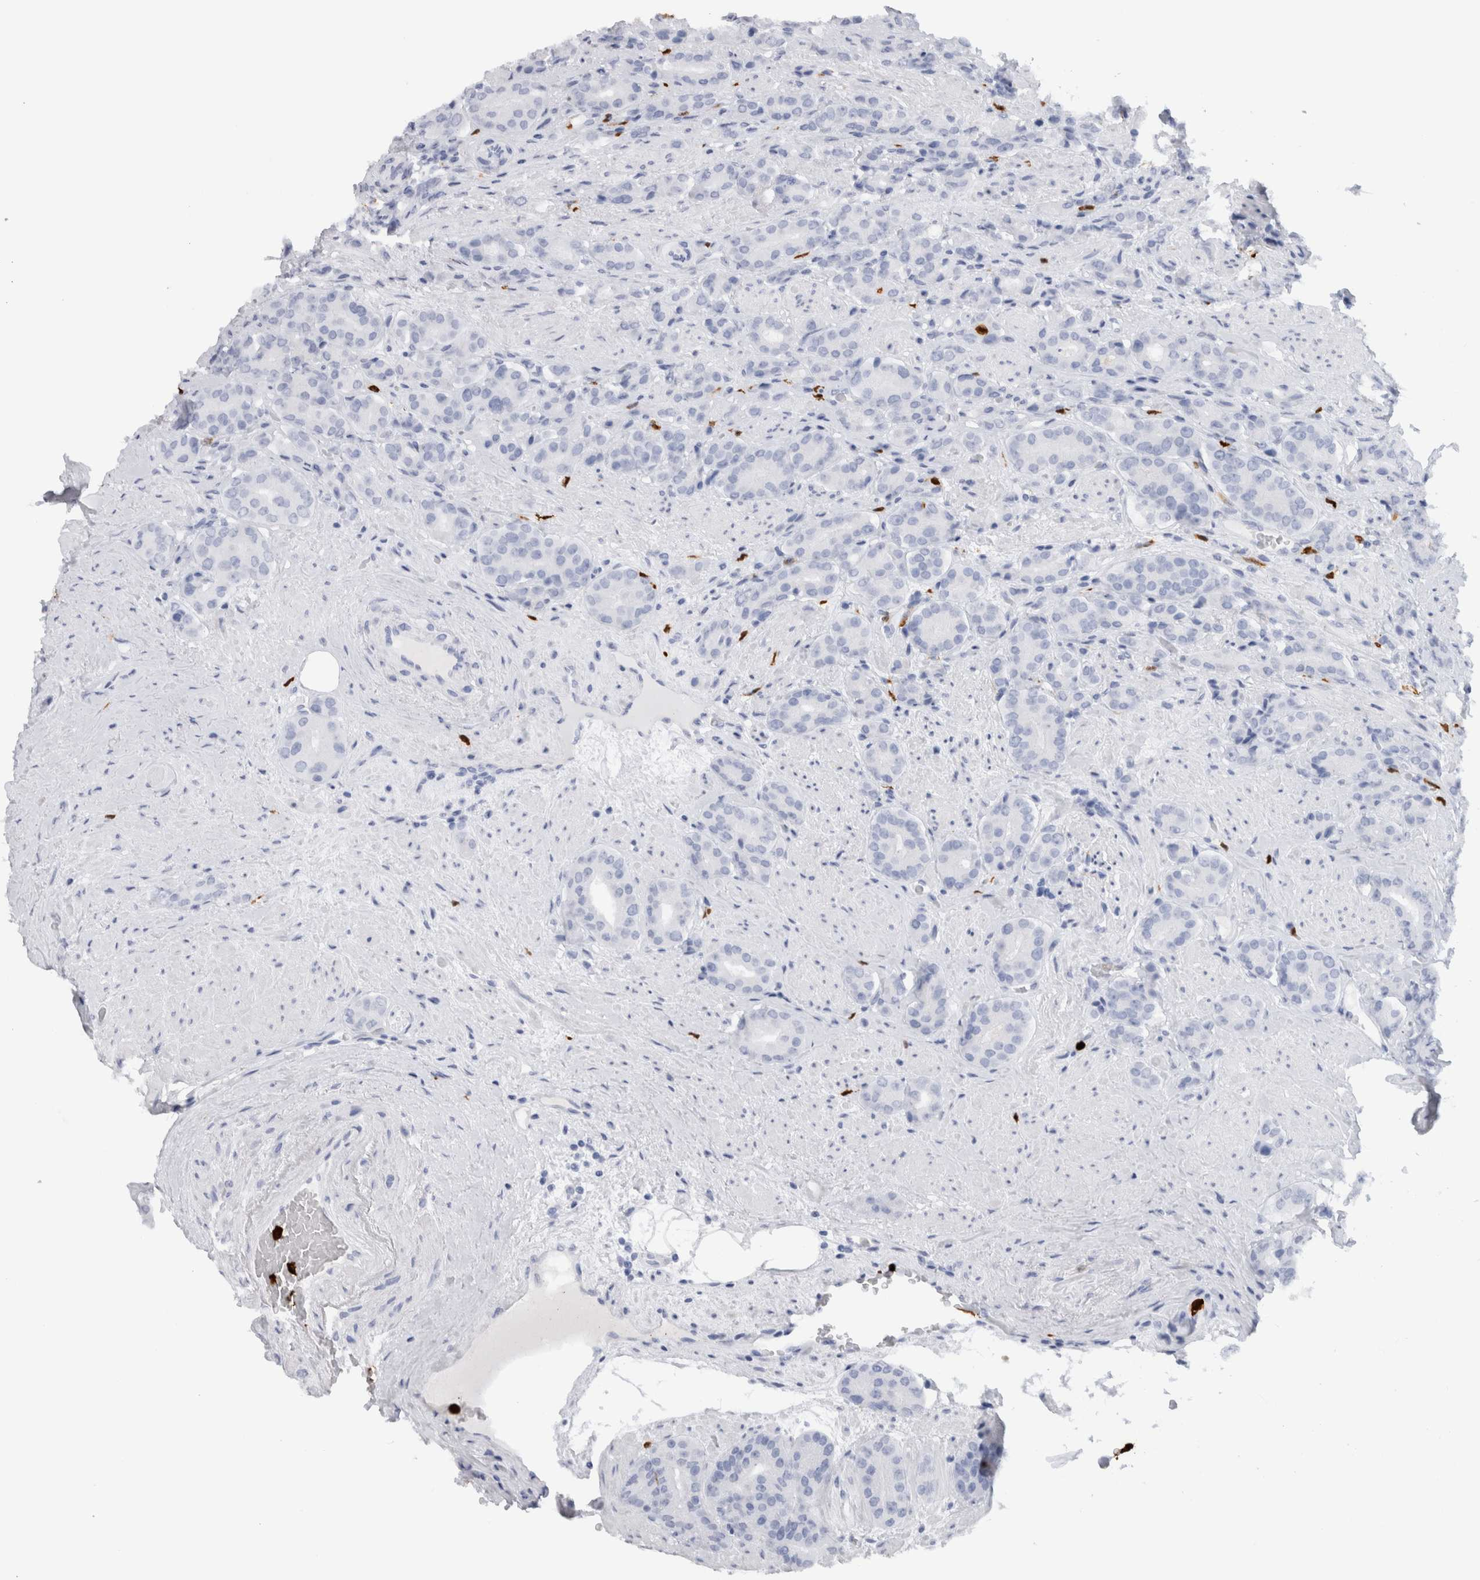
{"staining": {"intensity": "negative", "quantity": "none", "location": "none"}, "tissue": "prostate cancer", "cell_type": "Tumor cells", "image_type": "cancer", "snomed": [{"axis": "morphology", "description": "Adenocarcinoma, High grade"}, {"axis": "topography", "description": "Prostate"}], "caption": "High magnification brightfield microscopy of prostate cancer (high-grade adenocarcinoma) stained with DAB (3,3'-diaminobenzidine) (brown) and counterstained with hematoxylin (blue): tumor cells show no significant expression.", "gene": "S100A8", "patient": {"sex": "male", "age": 71}}